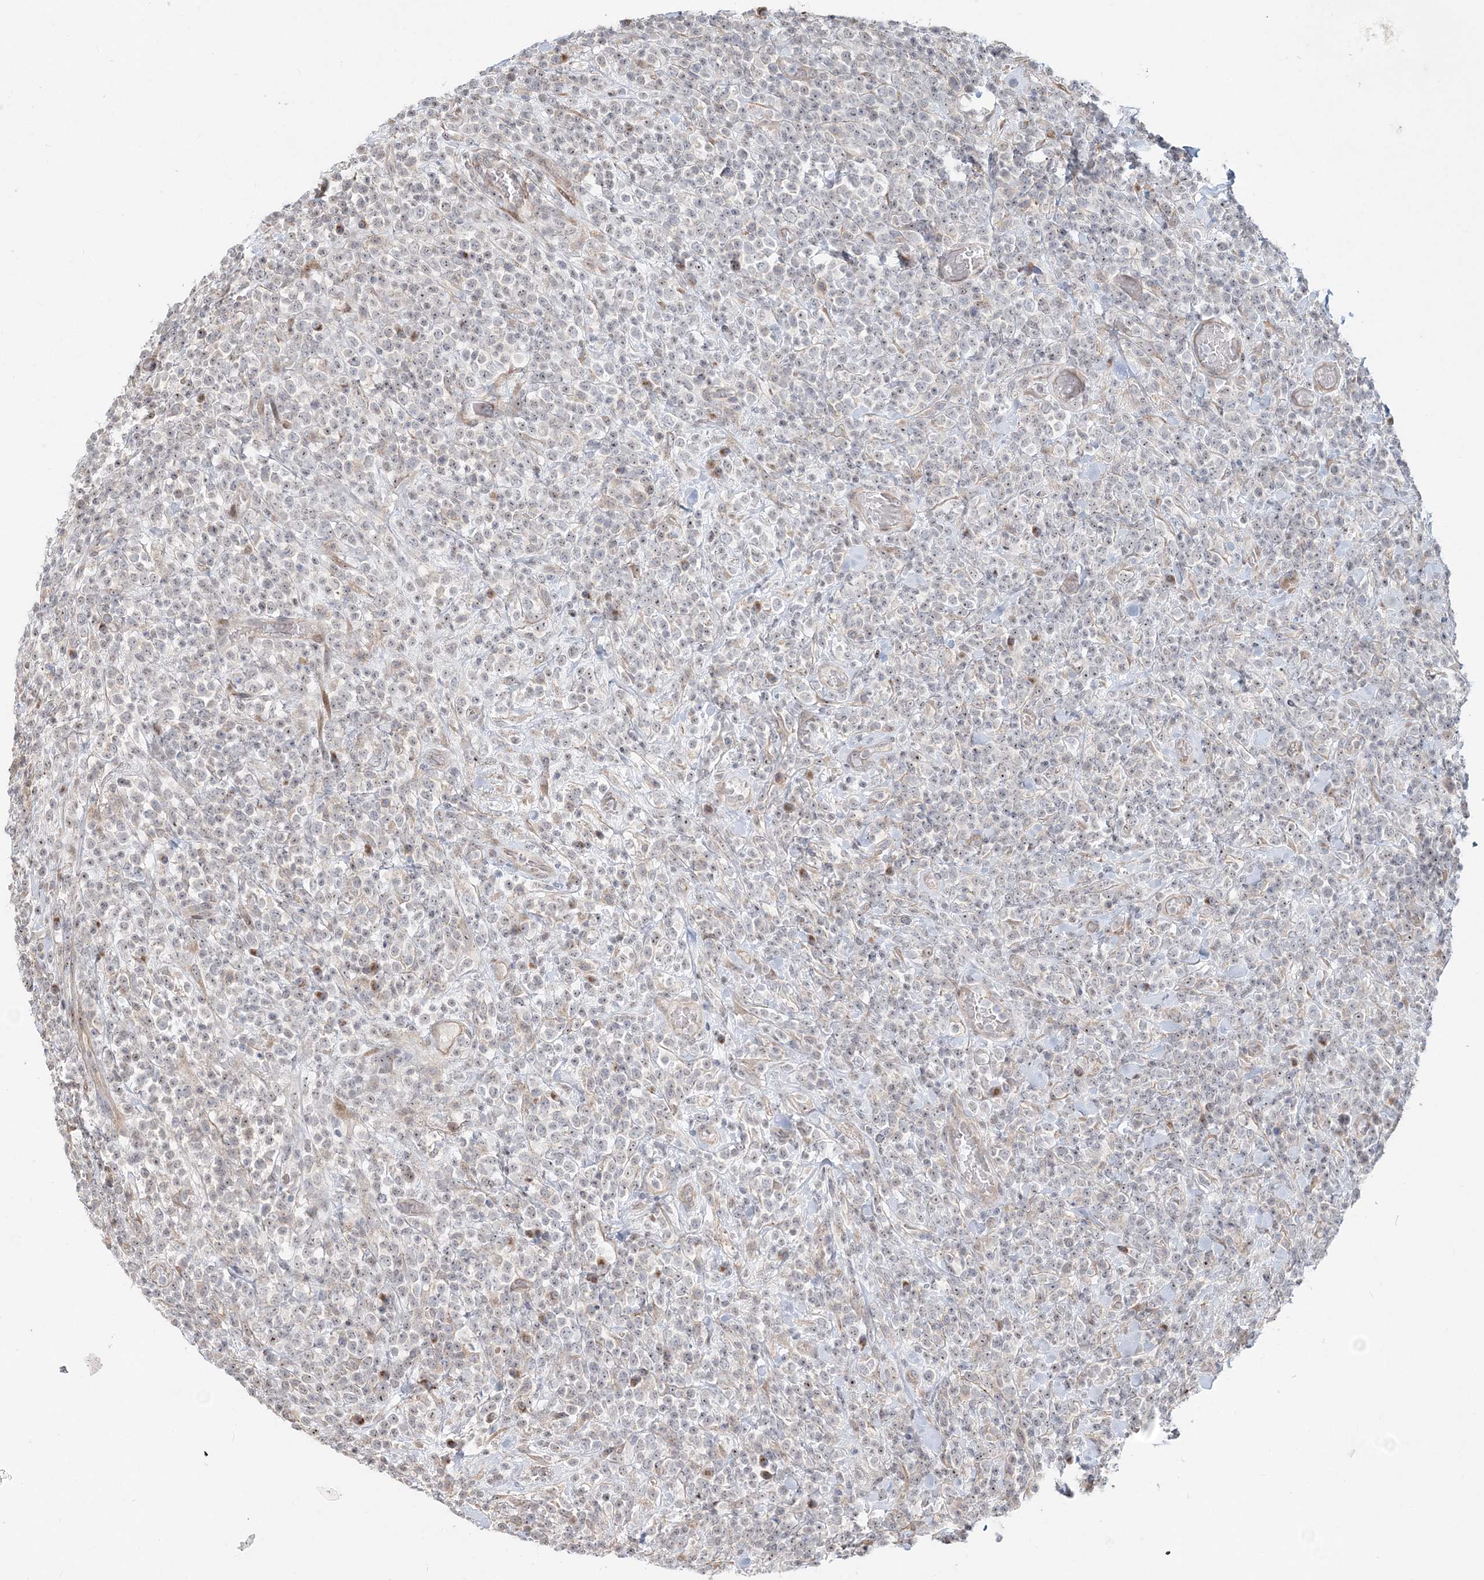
{"staining": {"intensity": "negative", "quantity": "none", "location": "none"}, "tissue": "lymphoma", "cell_type": "Tumor cells", "image_type": "cancer", "snomed": [{"axis": "morphology", "description": "Malignant lymphoma, non-Hodgkin's type, High grade"}, {"axis": "topography", "description": "Colon"}], "caption": "IHC photomicrograph of human lymphoma stained for a protein (brown), which displays no staining in tumor cells. (Stains: DAB (3,3'-diaminobenzidine) IHC with hematoxylin counter stain, Microscopy: brightfield microscopy at high magnification).", "gene": "CXXC5", "patient": {"sex": "female", "age": 53}}